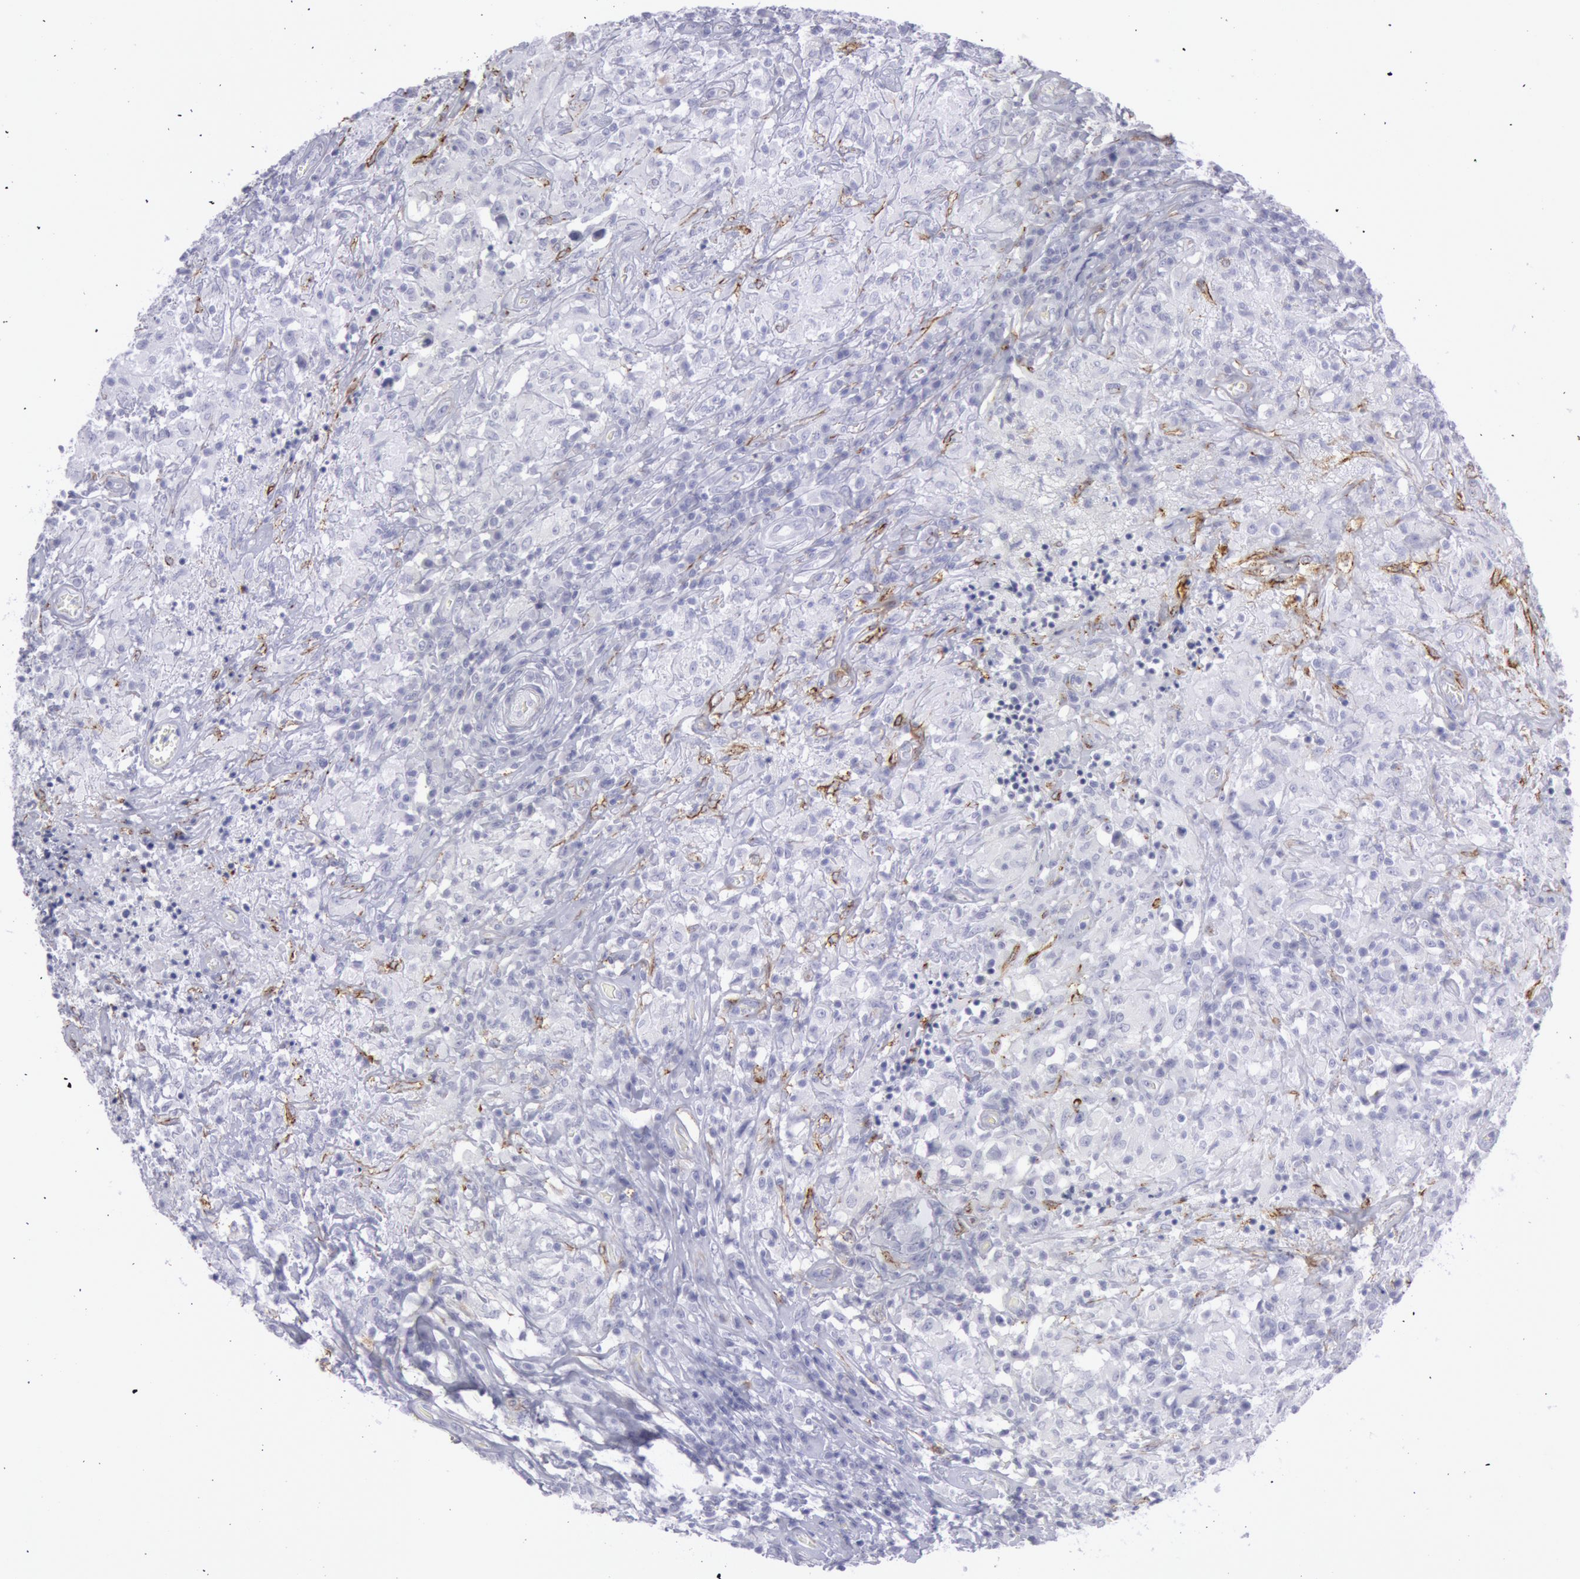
{"staining": {"intensity": "negative", "quantity": "none", "location": "none"}, "tissue": "testis cancer", "cell_type": "Tumor cells", "image_type": "cancer", "snomed": [{"axis": "morphology", "description": "Seminoma, NOS"}, {"axis": "topography", "description": "Testis"}], "caption": "A histopathology image of testis seminoma stained for a protein exhibits no brown staining in tumor cells.", "gene": "CDH13", "patient": {"sex": "male", "age": 34}}